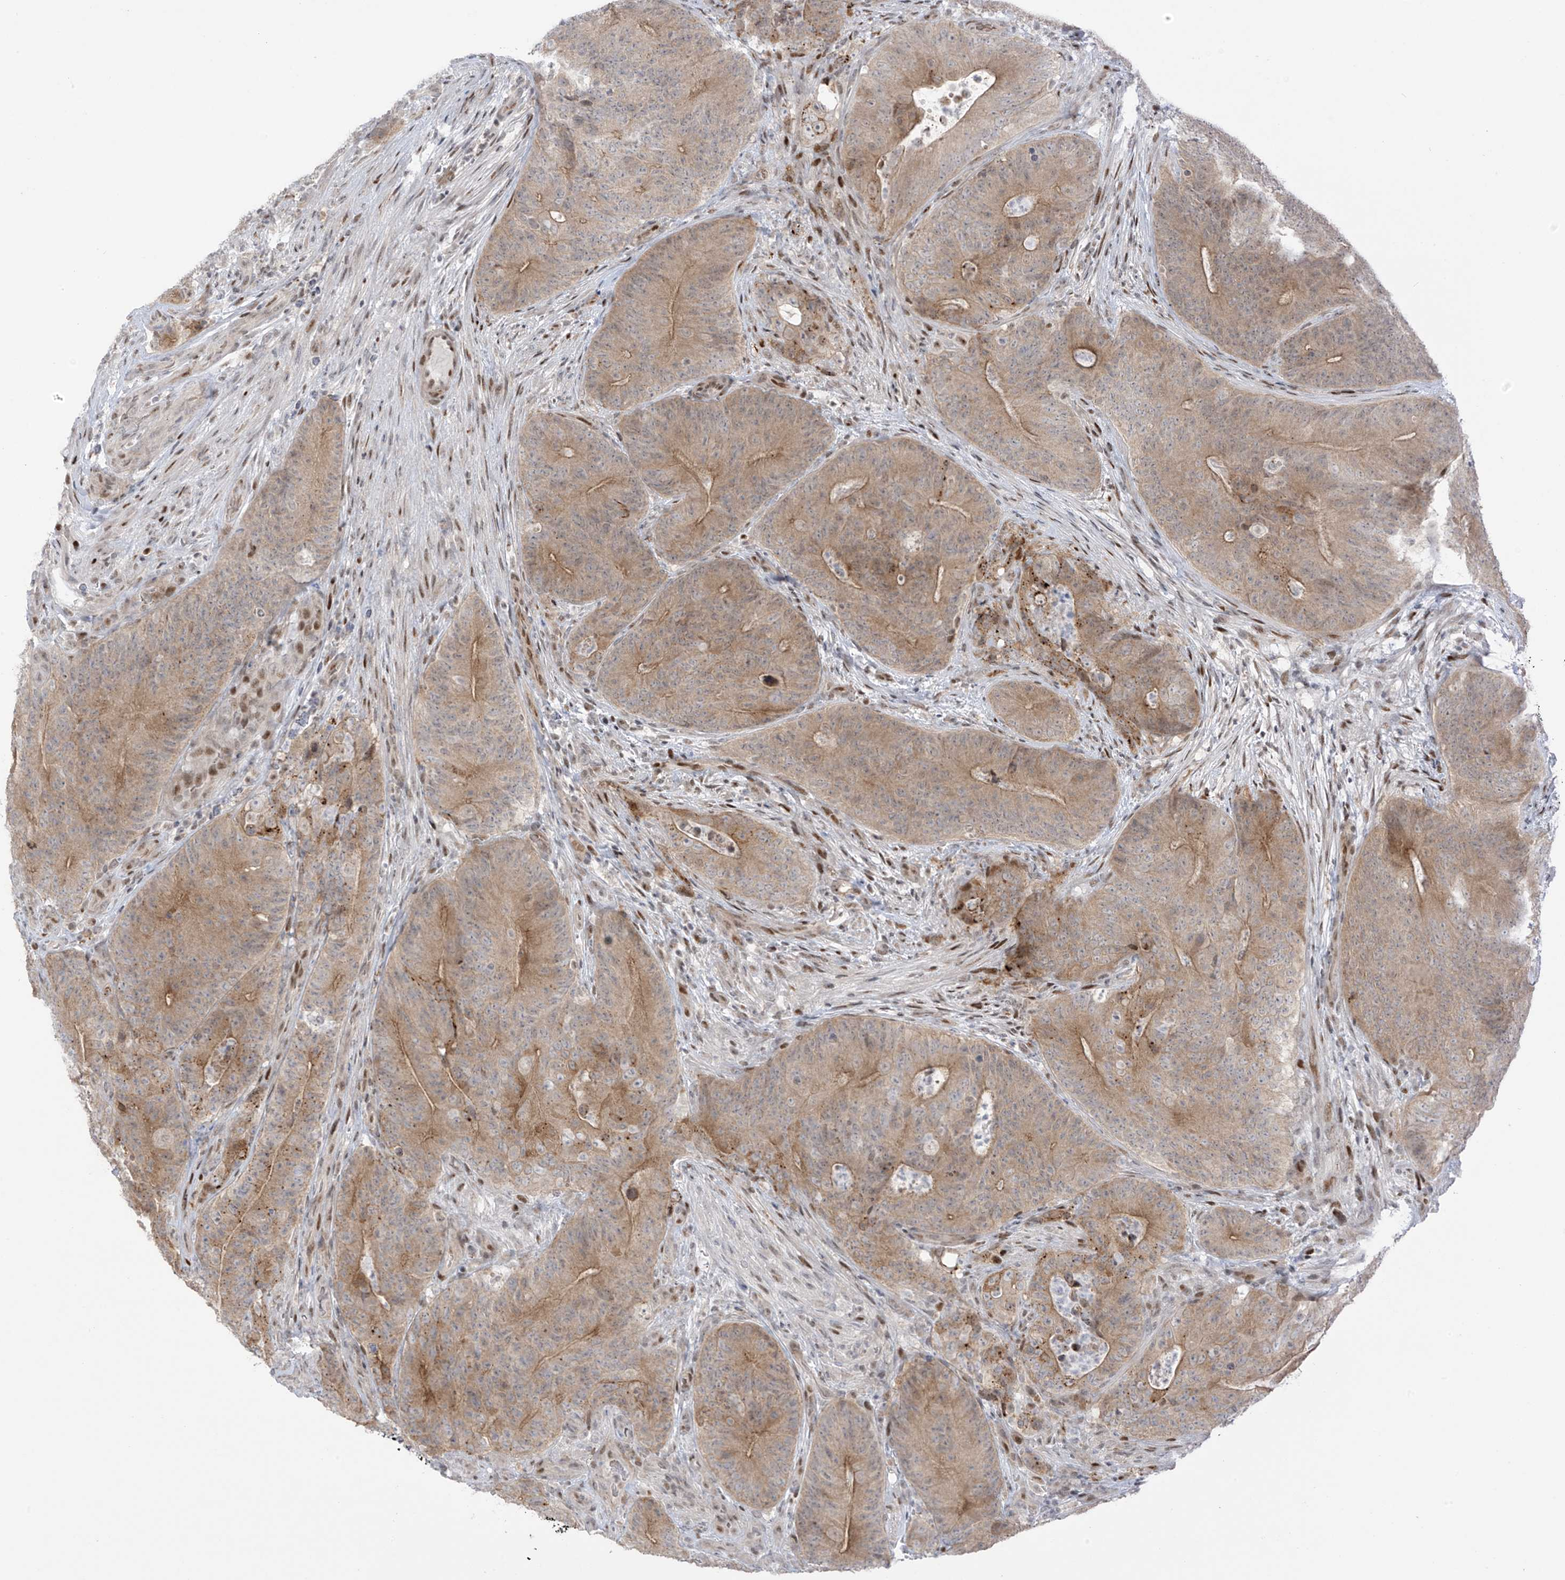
{"staining": {"intensity": "weak", "quantity": ">75%", "location": "cytoplasmic/membranous"}, "tissue": "colorectal cancer", "cell_type": "Tumor cells", "image_type": "cancer", "snomed": [{"axis": "morphology", "description": "Normal tissue, NOS"}, {"axis": "topography", "description": "Colon"}], "caption": "Immunohistochemical staining of colorectal cancer displays low levels of weak cytoplasmic/membranous staining in approximately >75% of tumor cells.", "gene": "ZCWPW2", "patient": {"sex": "female", "age": 82}}